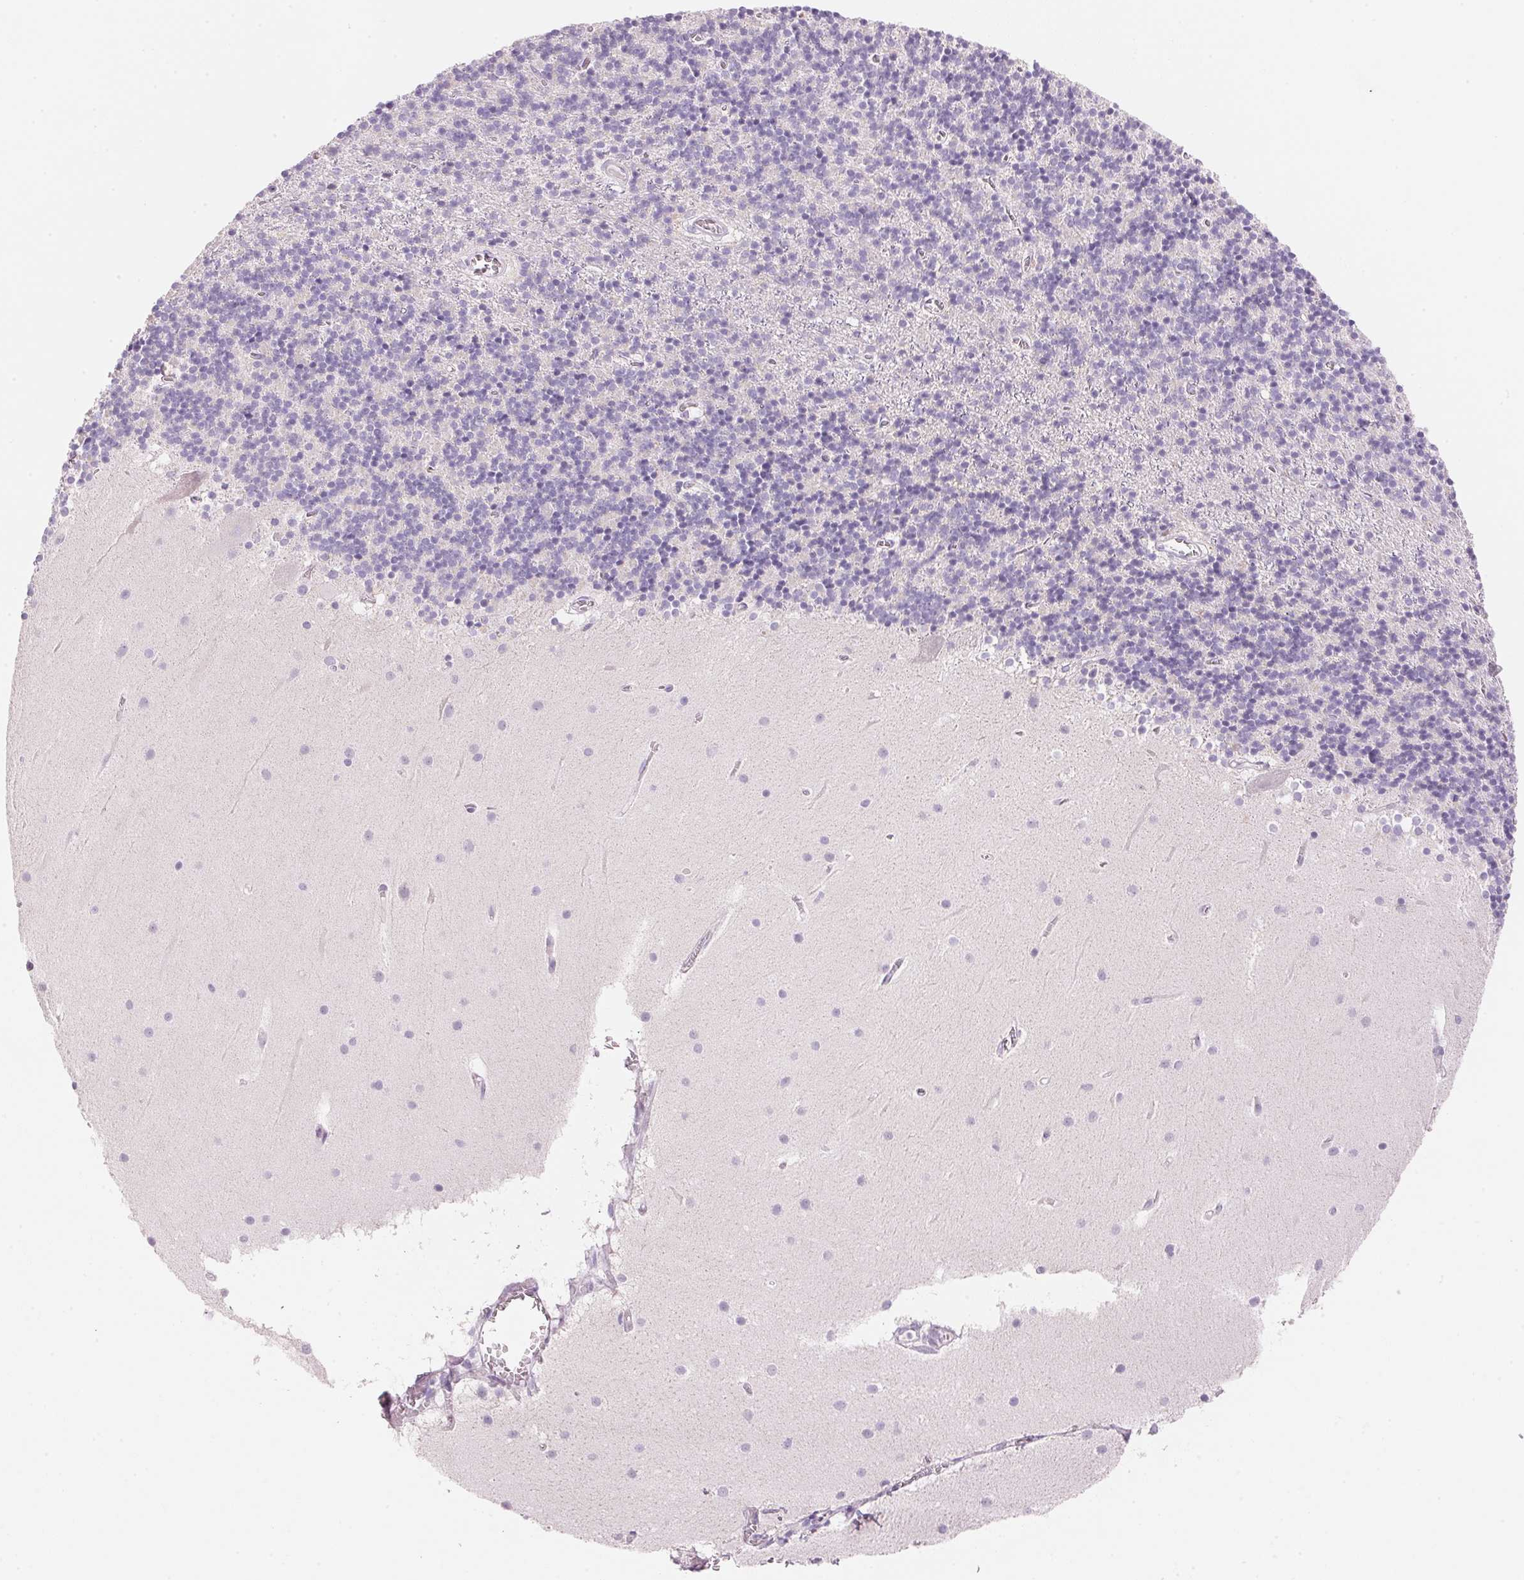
{"staining": {"intensity": "negative", "quantity": "none", "location": "none"}, "tissue": "cerebellum", "cell_type": "Cells in granular layer", "image_type": "normal", "snomed": [{"axis": "morphology", "description": "Normal tissue, NOS"}, {"axis": "topography", "description": "Cerebellum"}], "caption": "The image displays no staining of cells in granular layer in benign cerebellum. The staining was performed using DAB (3,3'-diaminobenzidine) to visualize the protein expression in brown, while the nuclei were stained in blue with hematoxylin (Magnification: 20x).", "gene": "CYP11B1", "patient": {"sex": "male", "age": 70}}